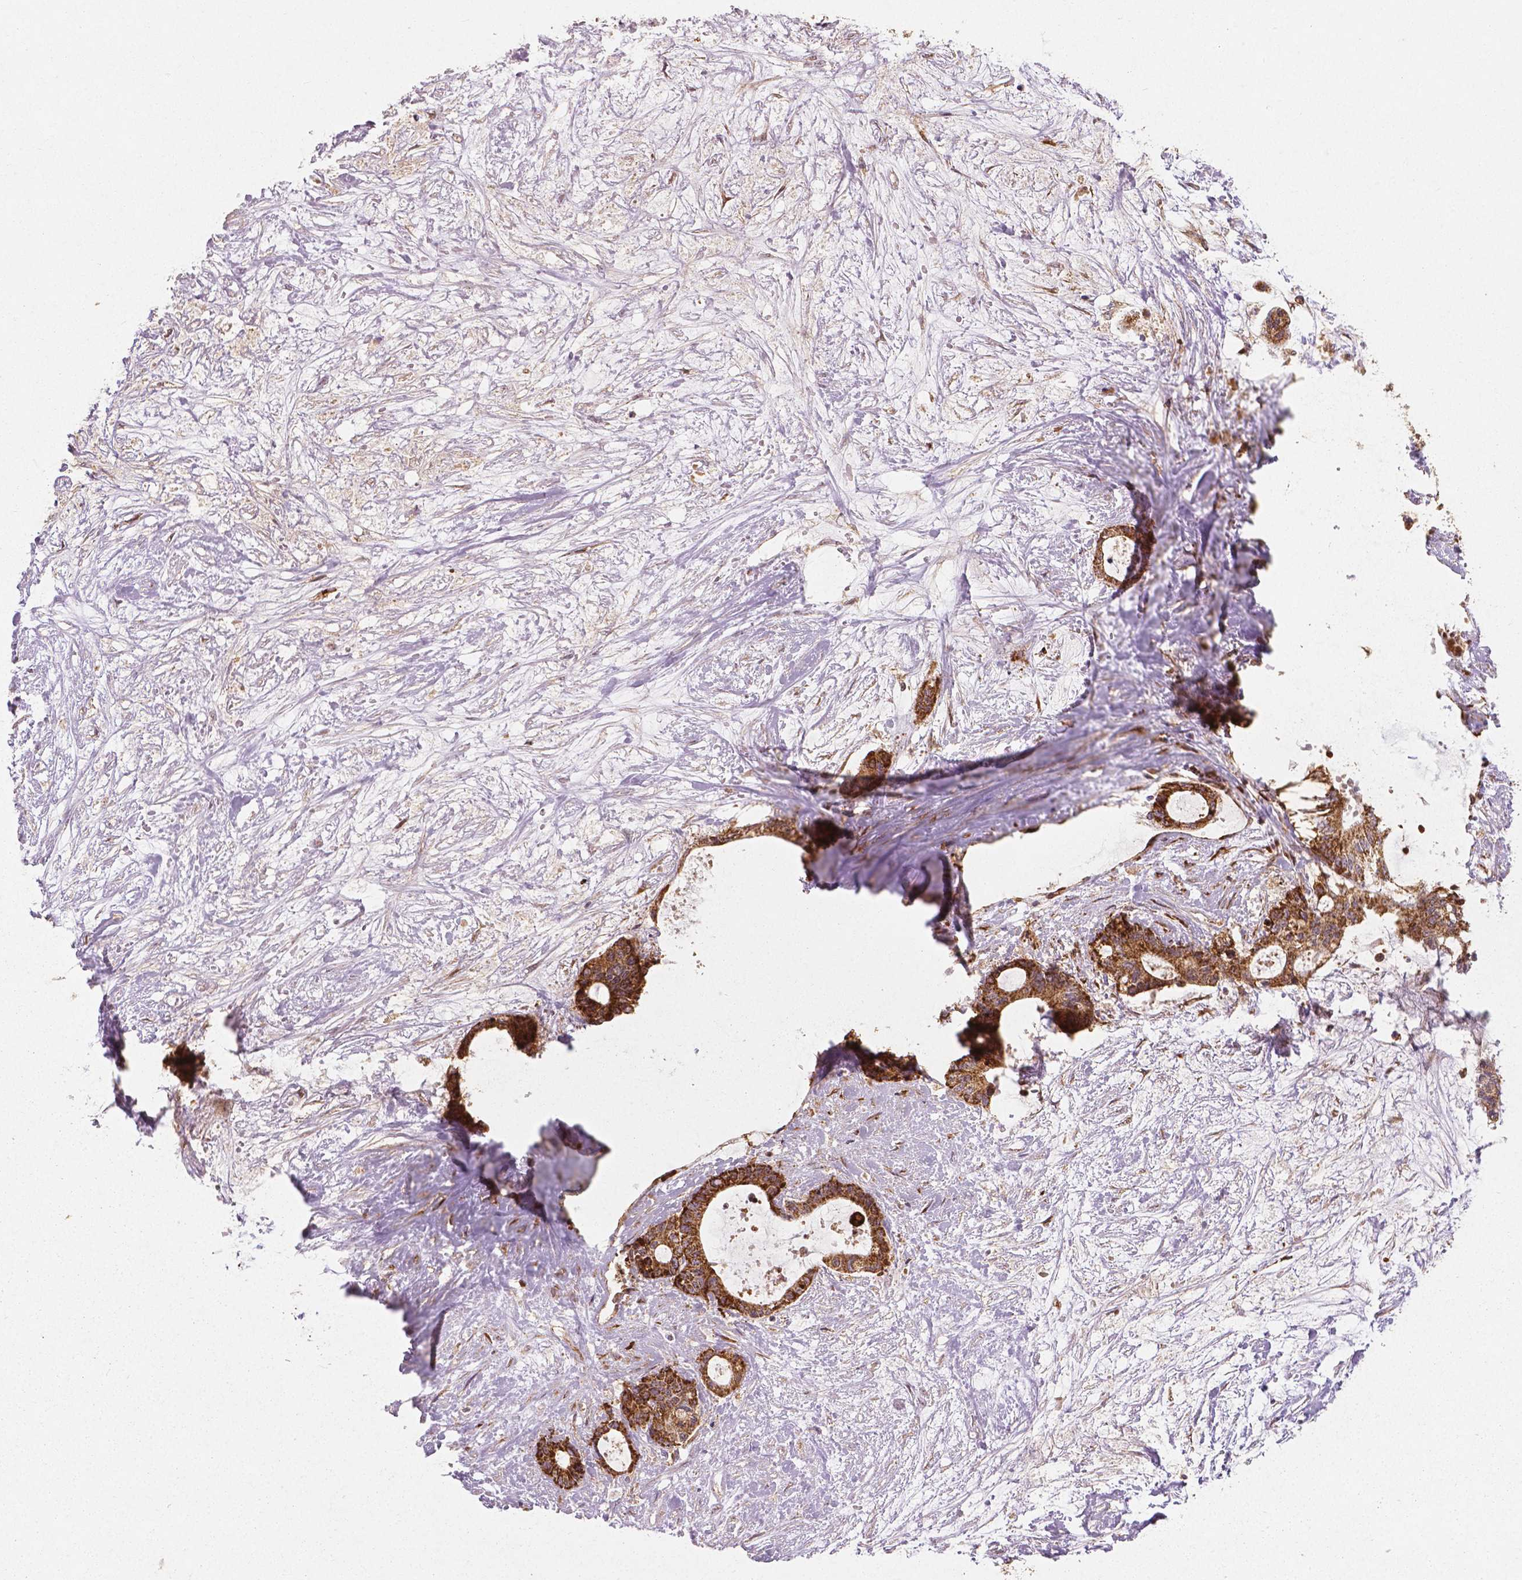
{"staining": {"intensity": "strong", "quantity": ">75%", "location": "cytoplasmic/membranous"}, "tissue": "liver cancer", "cell_type": "Tumor cells", "image_type": "cancer", "snomed": [{"axis": "morphology", "description": "Normal tissue, NOS"}, {"axis": "morphology", "description": "Cholangiocarcinoma"}, {"axis": "topography", "description": "Liver"}, {"axis": "topography", "description": "Peripheral nerve tissue"}], "caption": "Immunohistochemistry of human liver cancer (cholangiocarcinoma) displays high levels of strong cytoplasmic/membranous expression in approximately >75% of tumor cells.", "gene": "PGAM5", "patient": {"sex": "female", "age": 73}}